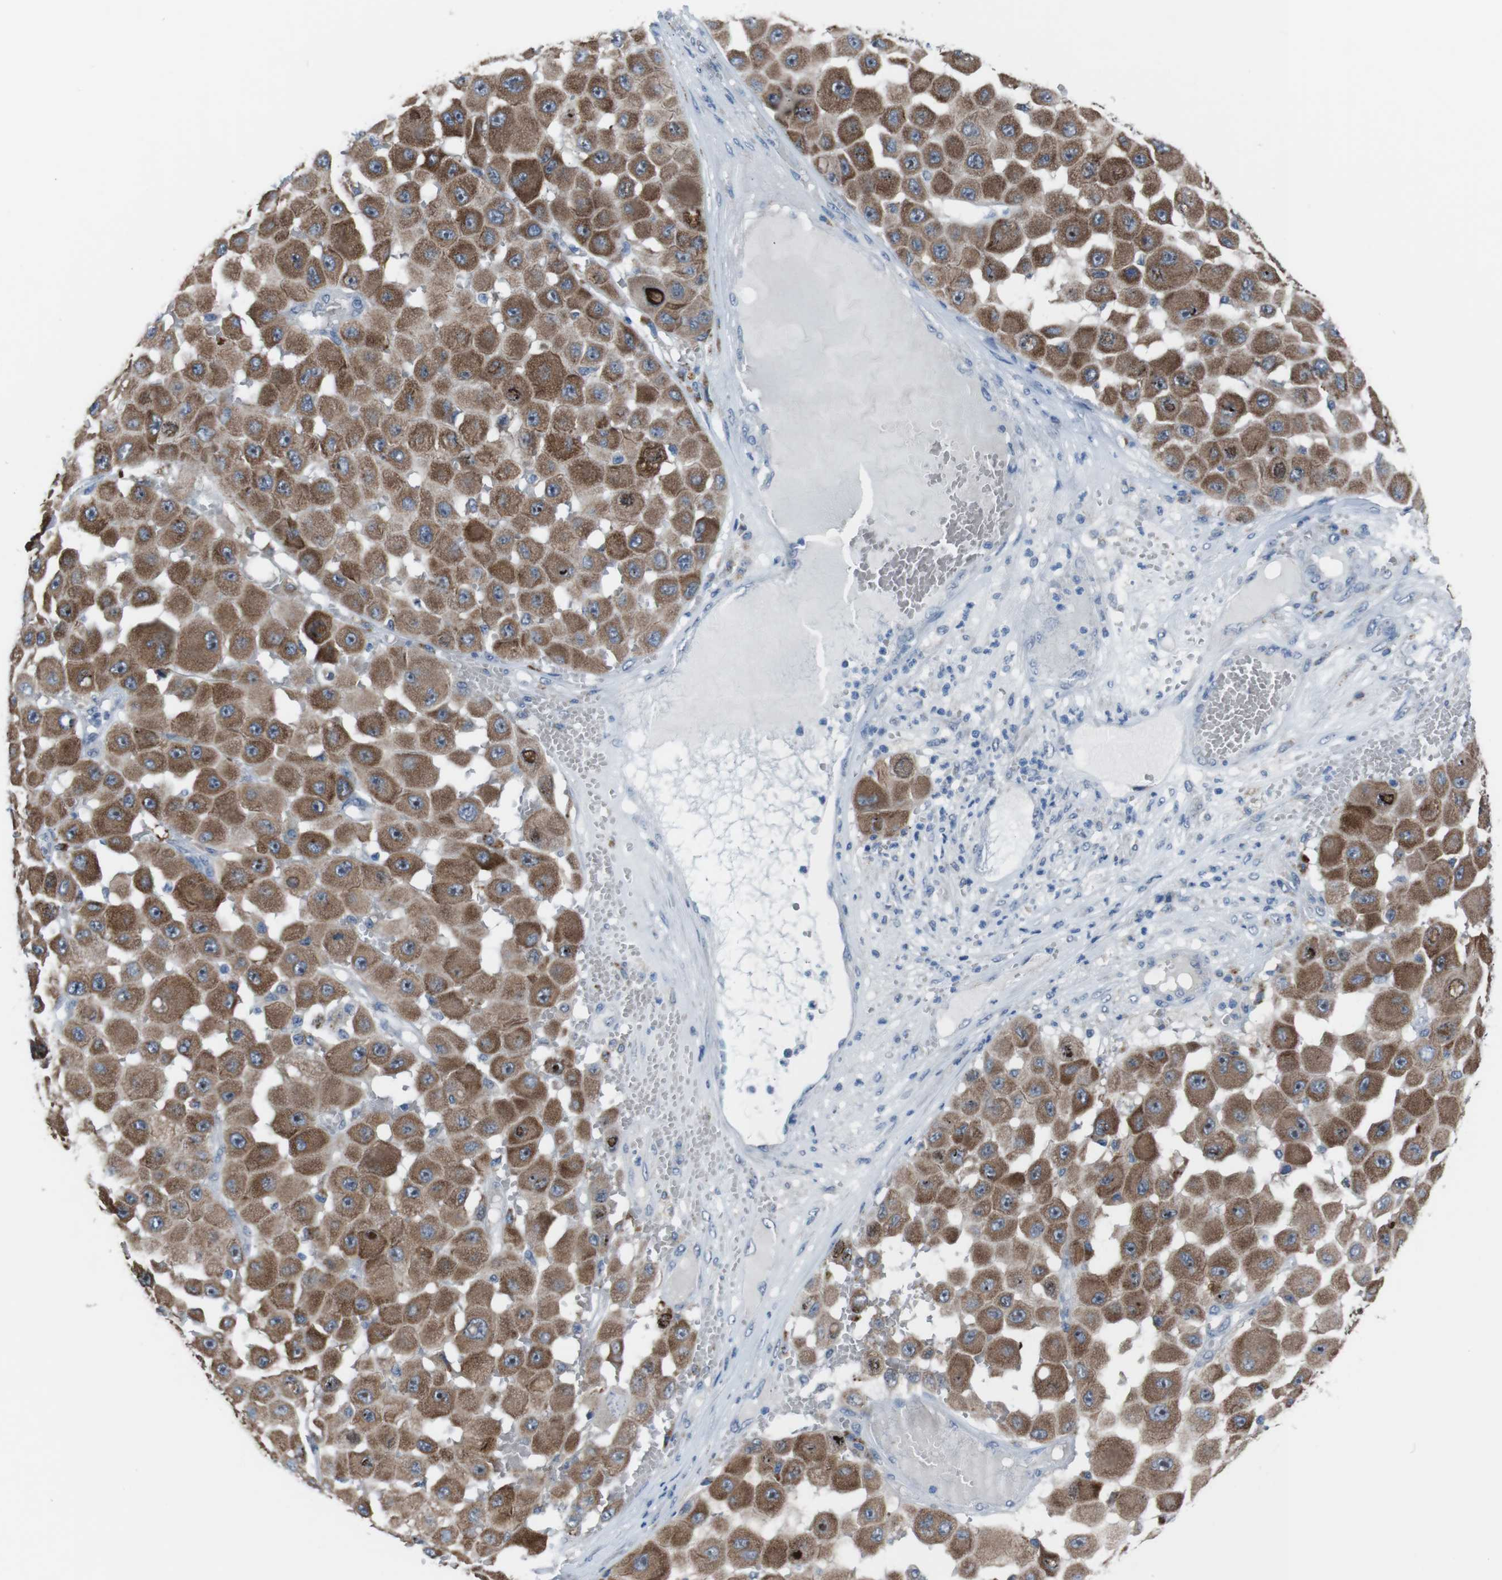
{"staining": {"intensity": "moderate", "quantity": ">75%", "location": "cytoplasmic/membranous"}, "tissue": "melanoma", "cell_type": "Tumor cells", "image_type": "cancer", "snomed": [{"axis": "morphology", "description": "Malignant melanoma, NOS"}, {"axis": "topography", "description": "Skin"}], "caption": "Malignant melanoma stained with DAB IHC displays medium levels of moderate cytoplasmic/membranous expression in about >75% of tumor cells.", "gene": "CDH22", "patient": {"sex": "female", "age": 81}}